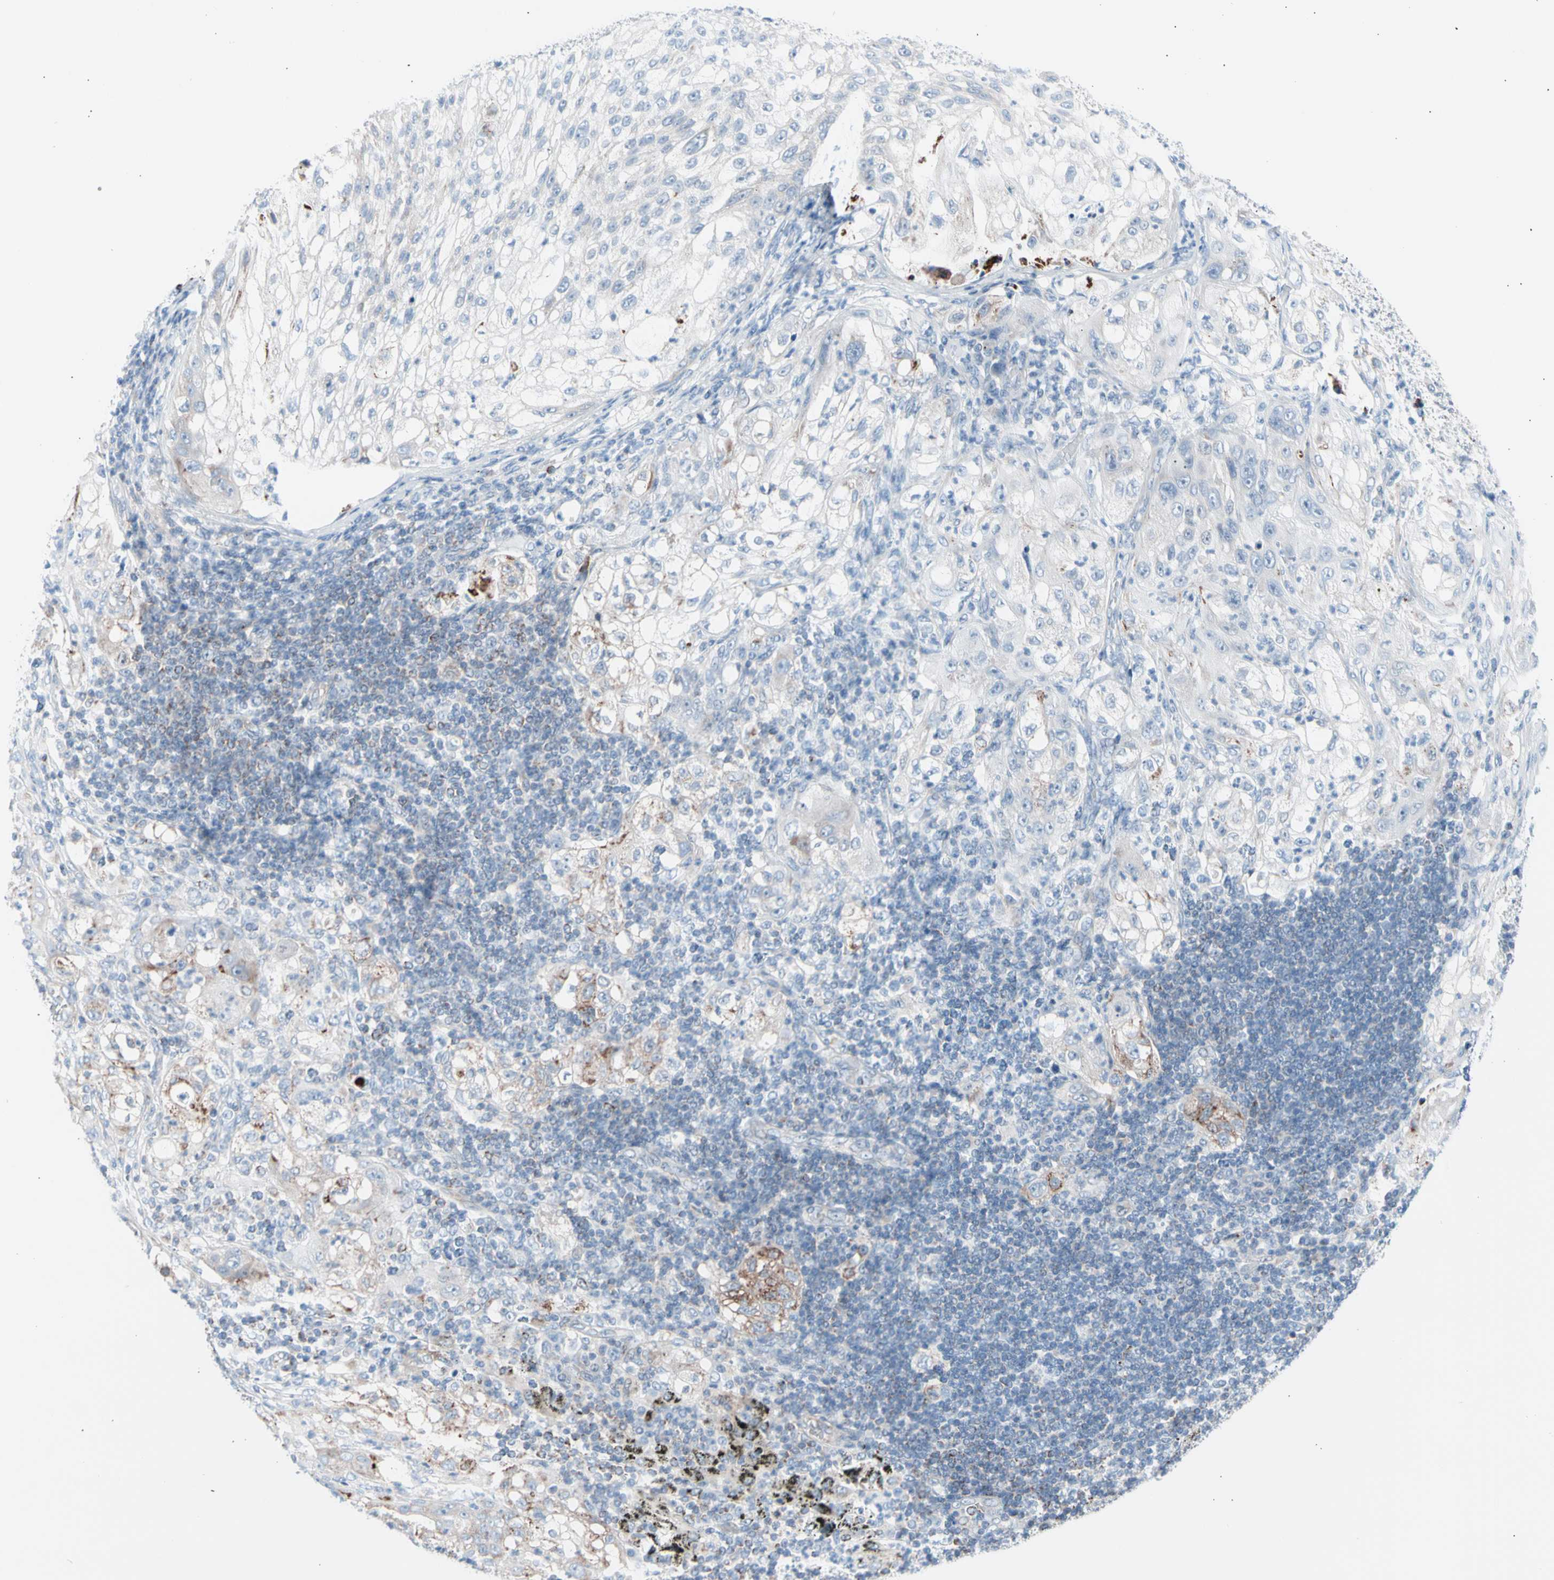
{"staining": {"intensity": "moderate", "quantity": "<25%", "location": "cytoplasmic/membranous"}, "tissue": "lung cancer", "cell_type": "Tumor cells", "image_type": "cancer", "snomed": [{"axis": "morphology", "description": "Inflammation, NOS"}, {"axis": "morphology", "description": "Squamous cell carcinoma, NOS"}, {"axis": "topography", "description": "Lymph node"}, {"axis": "topography", "description": "Soft tissue"}, {"axis": "topography", "description": "Lung"}], "caption": "Lung cancer stained with a protein marker shows moderate staining in tumor cells.", "gene": "HK1", "patient": {"sex": "male", "age": 66}}